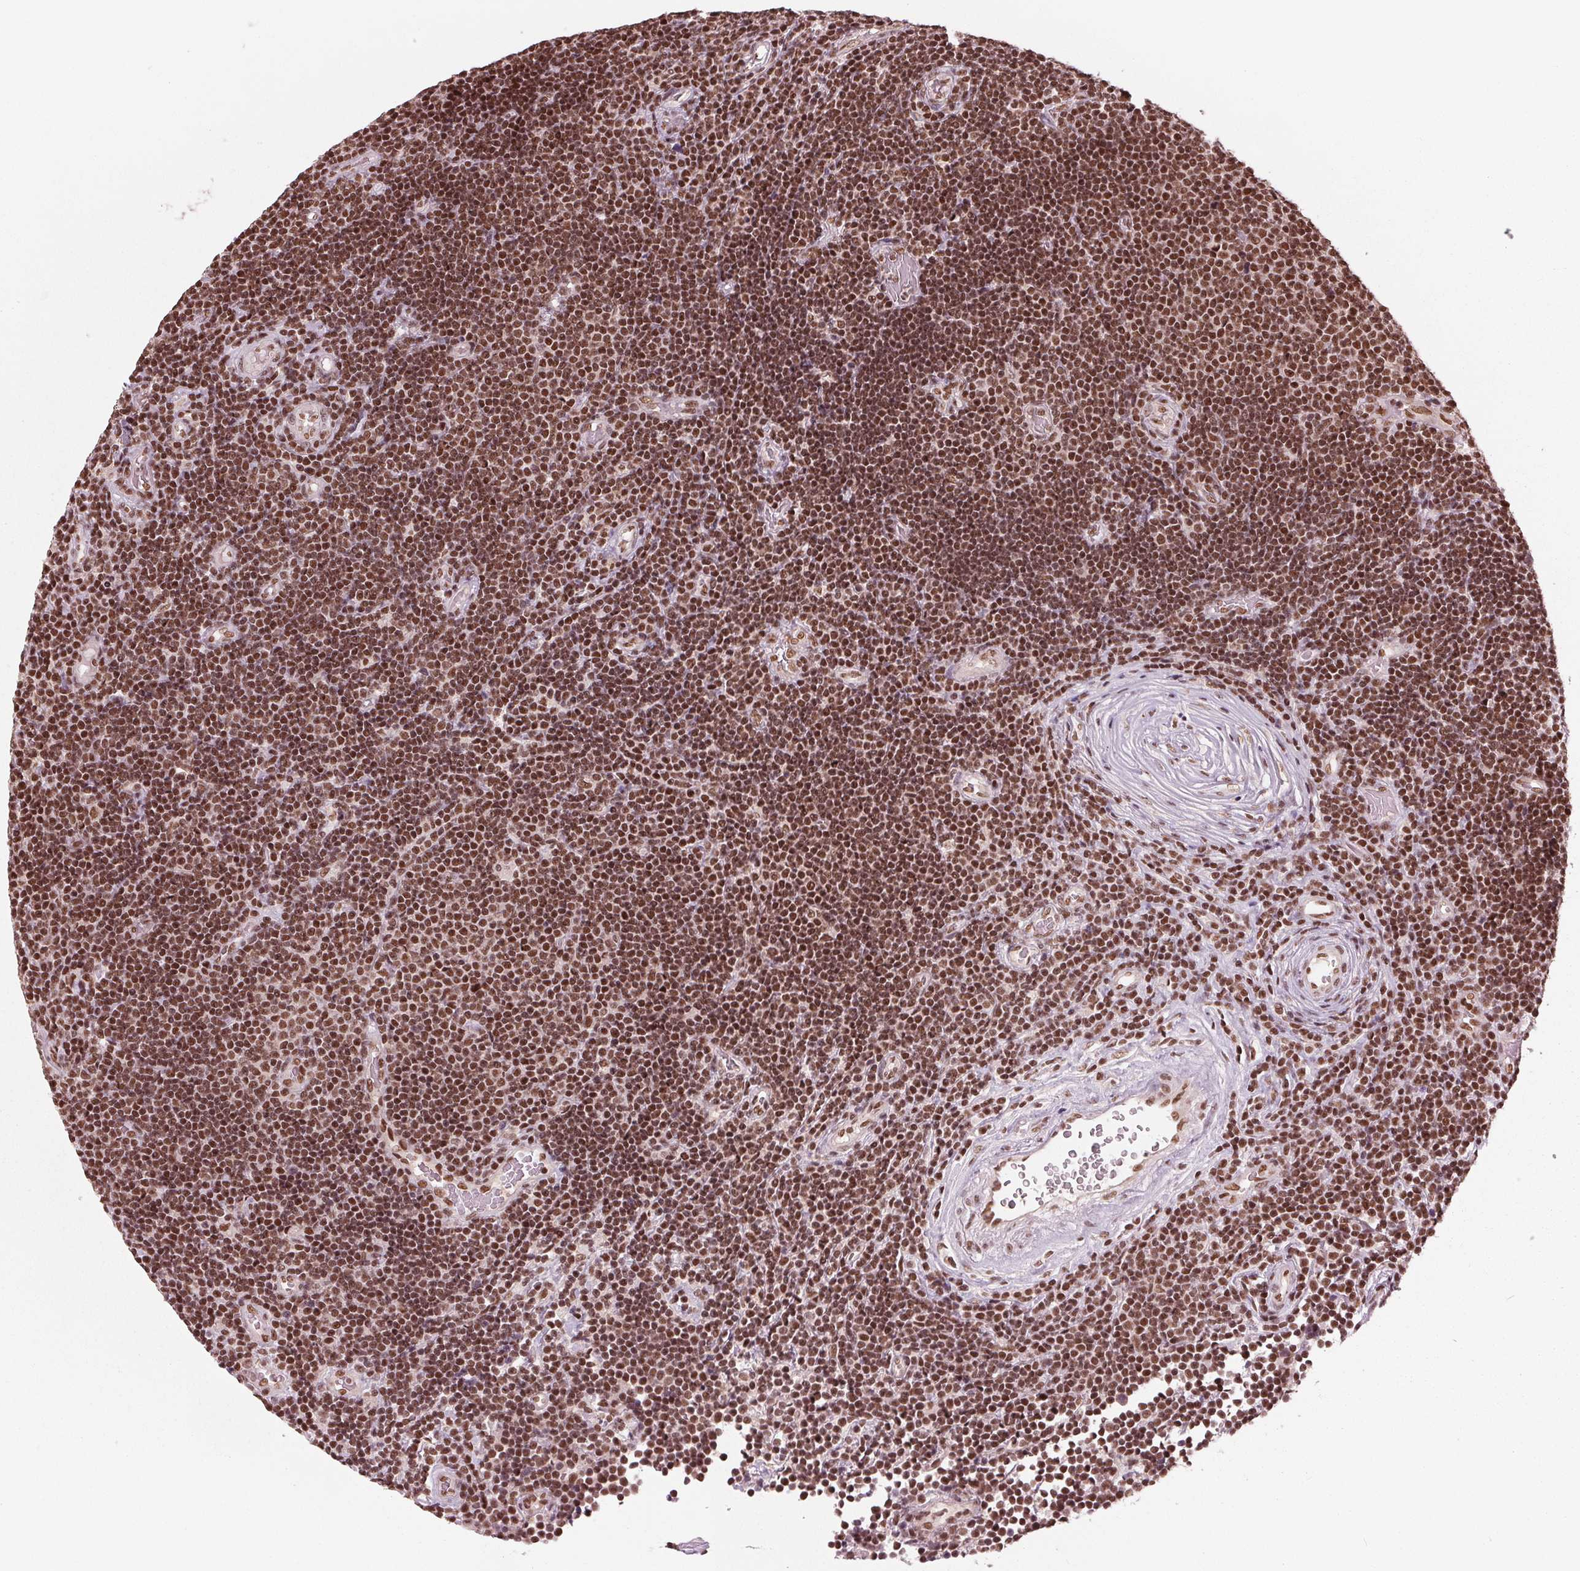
{"staining": {"intensity": "strong", "quantity": ">75%", "location": "nuclear"}, "tissue": "lymphoma", "cell_type": "Tumor cells", "image_type": "cancer", "snomed": [{"axis": "morphology", "description": "Malignant lymphoma, non-Hodgkin's type, Low grade"}, {"axis": "topography", "description": "Brain"}], "caption": "Low-grade malignant lymphoma, non-Hodgkin's type tissue reveals strong nuclear positivity in about >75% of tumor cells, visualized by immunohistochemistry. The protein of interest is stained brown, and the nuclei are stained in blue (DAB IHC with brightfield microscopy, high magnification).", "gene": "LSM2", "patient": {"sex": "female", "age": 66}}